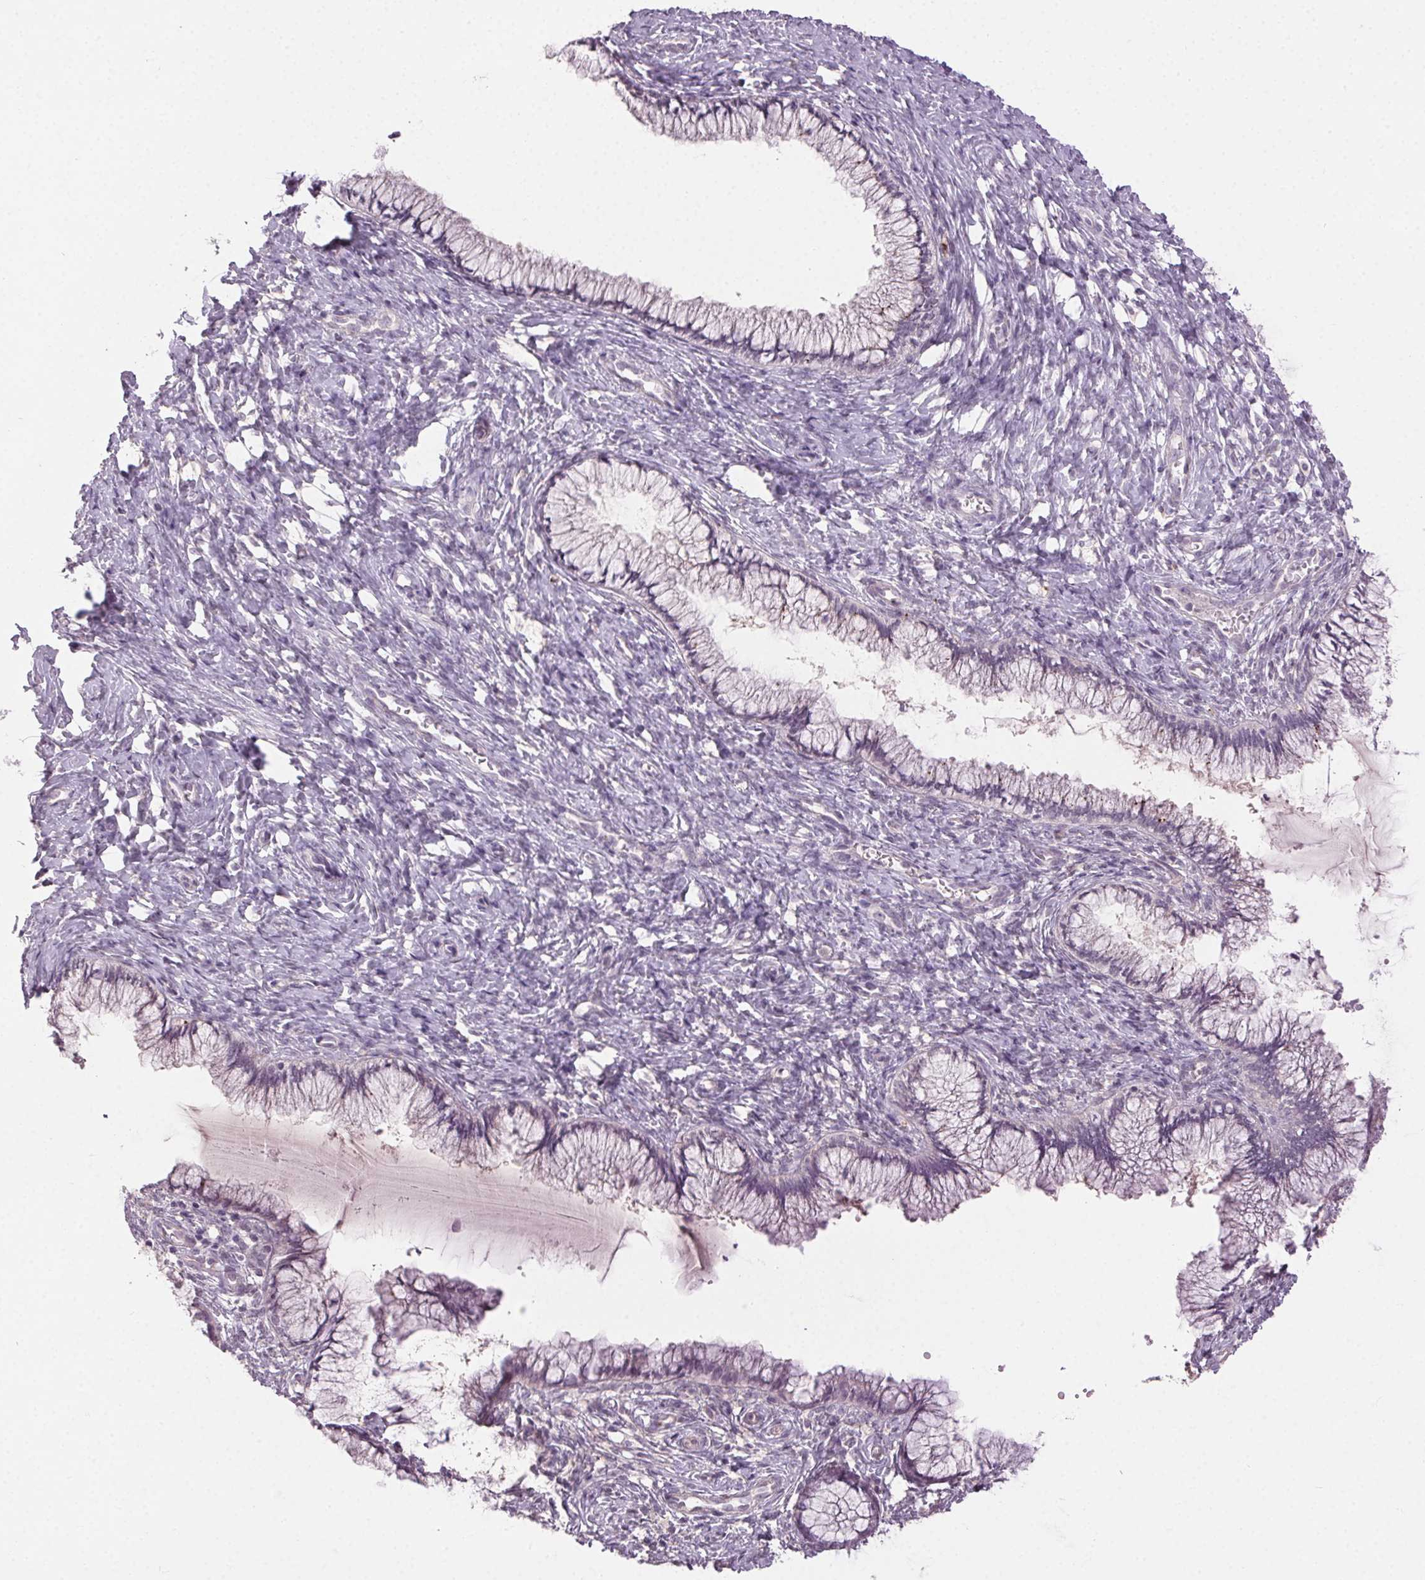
{"staining": {"intensity": "negative", "quantity": "none", "location": "none"}, "tissue": "cervix", "cell_type": "Glandular cells", "image_type": "normal", "snomed": [{"axis": "morphology", "description": "Normal tissue, NOS"}, {"axis": "topography", "description": "Cervix"}], "caption": "A photomicrograph of human cervix is negative for staining in glandular cells.", "gene": "FAM168A", "patient": {"sex": "female", "age": 37}}